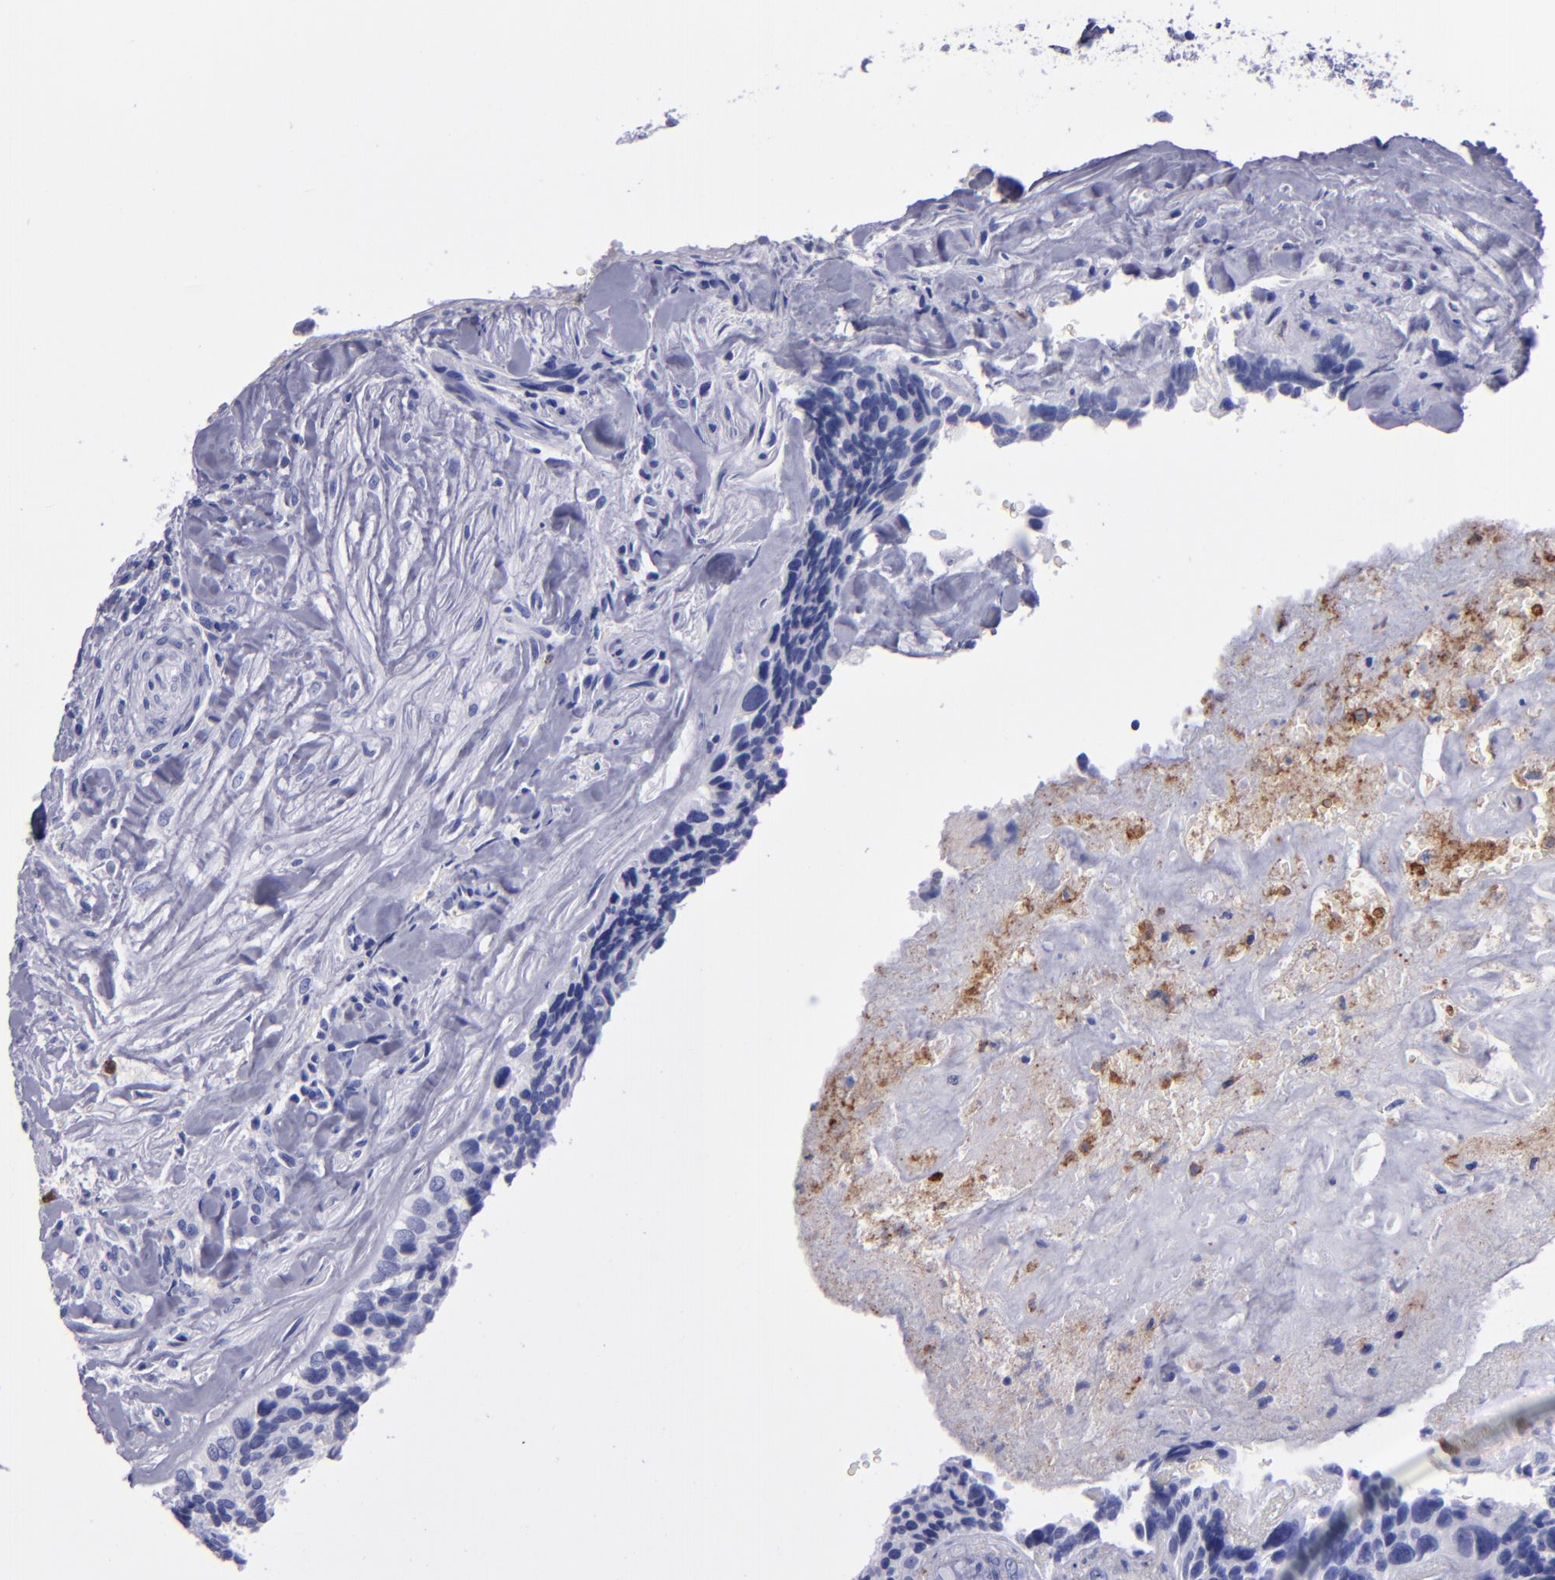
{"staining": {"intensity": "negative", "quantity": "none", "location": "none"}, "tissue": "breast cancer", "cell_type": "Tumor cells", "image_type": "cancer", "snomed": [{"axis": "morphology", "description": "Neoplasm, malignant, NOS"}, {"axis": "topography", "description": "Breast"}], "caption": "This is a histopathology image of IHC staining of breast cancer, which shows no expression in tumor cells.", "gene": "CR1", "patient": {"sex": "female", "age": 50}}